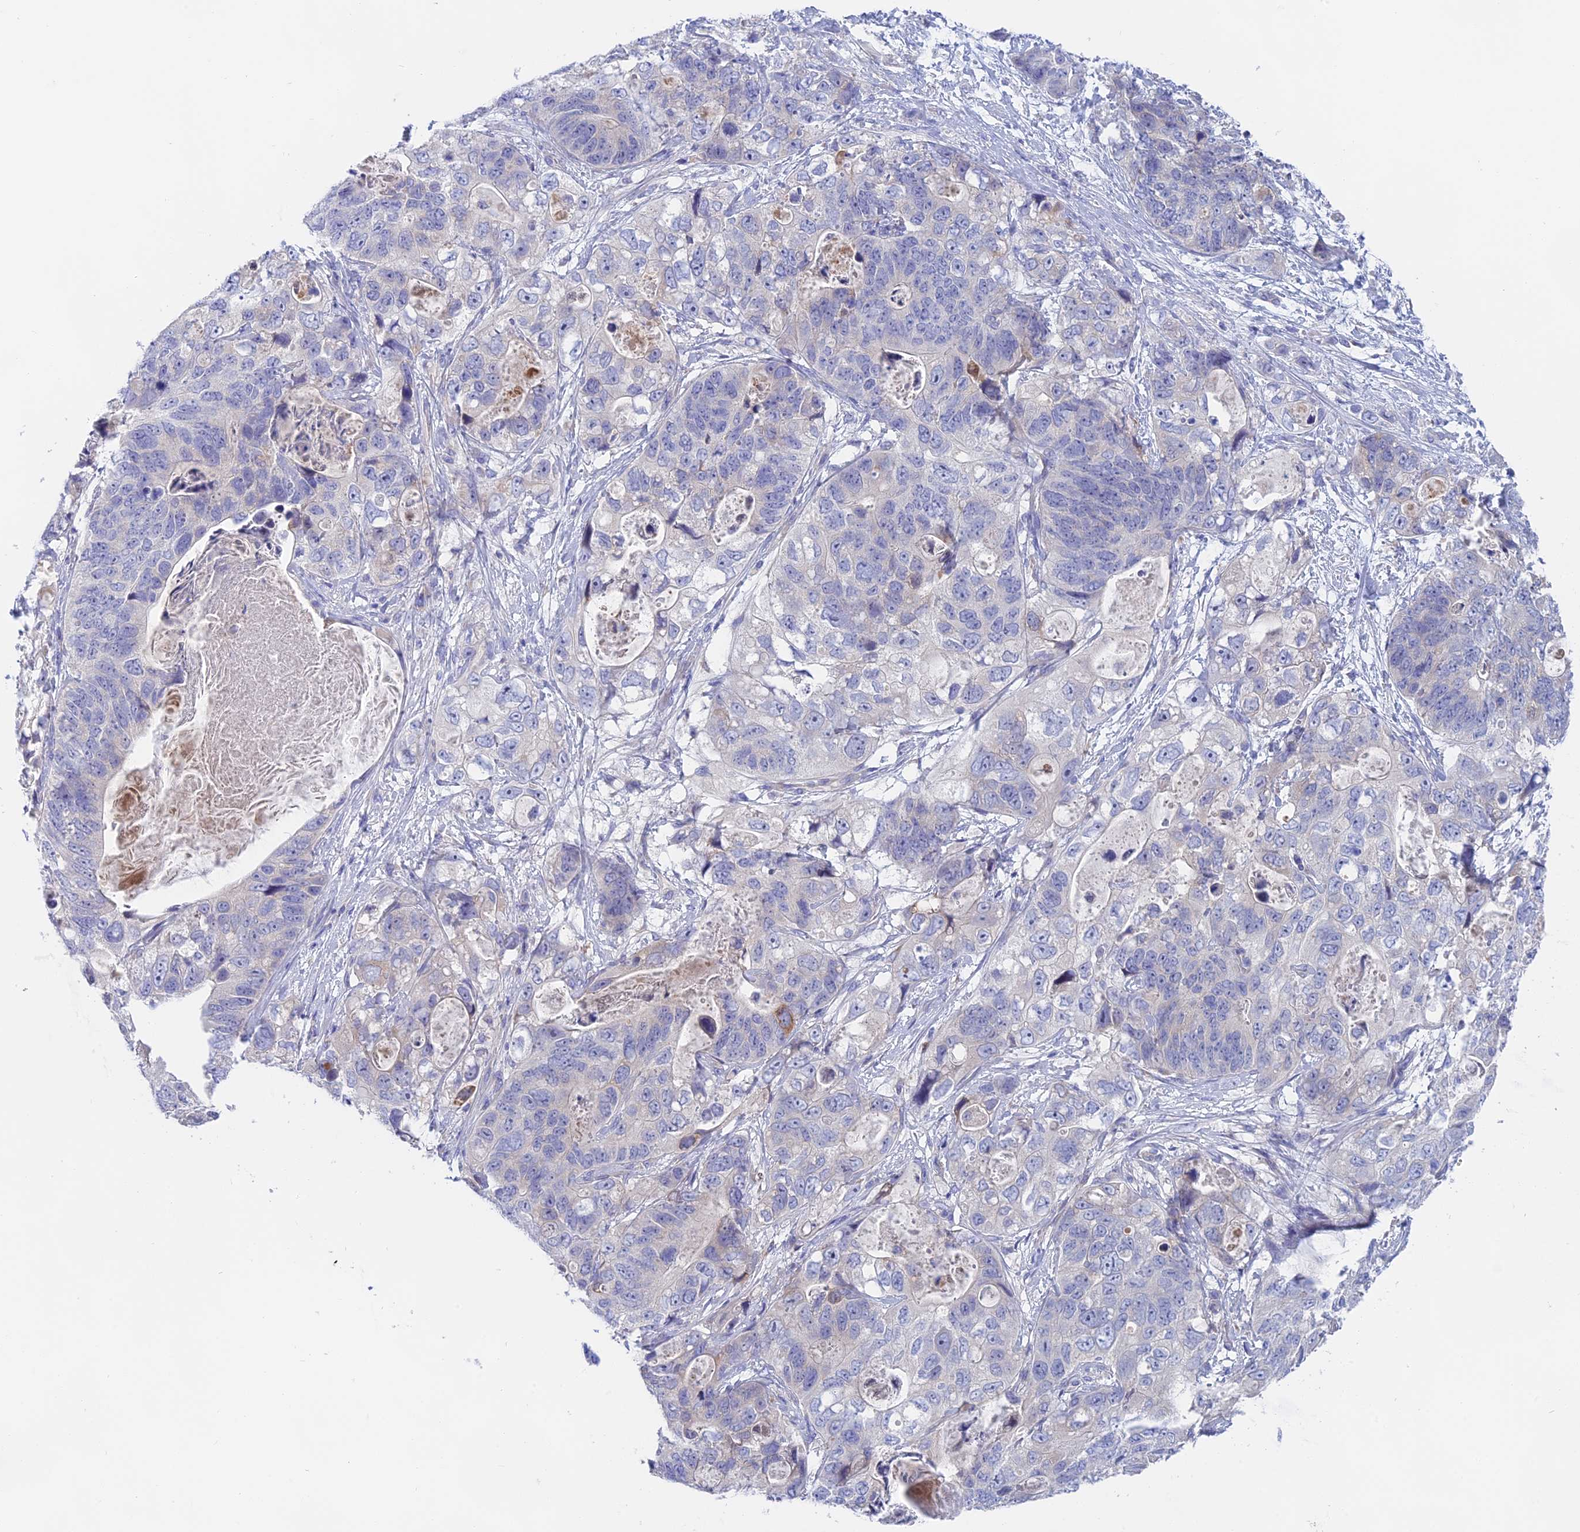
{"staining": {"intensity": "negative", "quantity": "none", "location": "none"}, "tissue": "stomach cancer", "cell_type": "Tumor cells", "image_type": "cancer", "snomed": [{"axis": "morphology", "description": "Adenocarcinoma, NOS"}, {"axis": "topography", "description": "Stomach"}], "caption": "This photomicrograph is of stomach cancer (adenocarcinoma) stained with immunohistochemistry to label a protein in brown with the nuclei are counter-stained blue. There is no expression in tumor cells.", "gene": "GLB1L", "patient": {"sex": "female", "age": 89}}